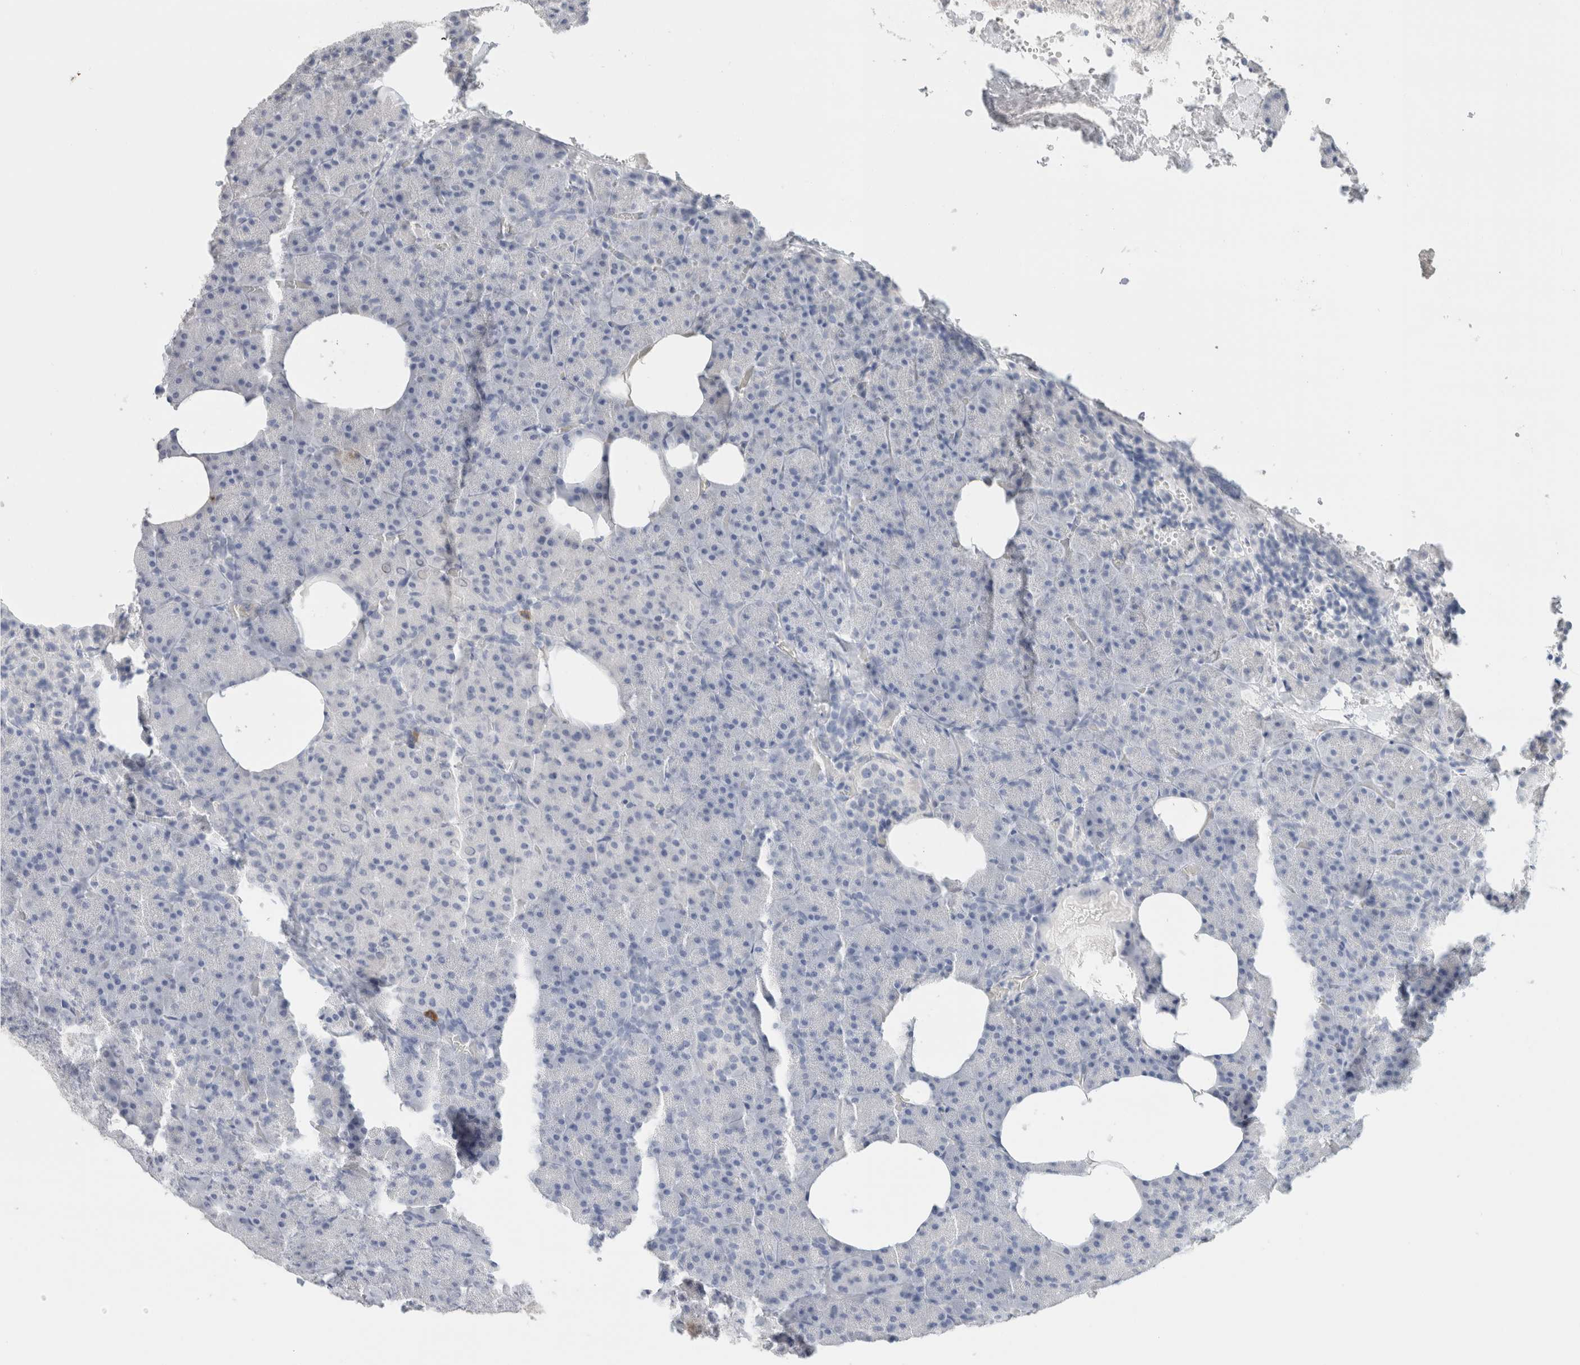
{"staining": {"intensity": "negative", "quantity": "none", "location": "none"}, "tissue": "pancreas", "cell_type": "Exocrine glandular cells", "image_type": "normal", "snomed": [{"axis": "morphology", "description": "Normal tissue, NOS"}, {"axis": "morphology", "description": "Carcinoid, malignant, NOS"}, {"axis": "topography", "description": "Pancreas"}], "caption": "Histopathology image shows no significant protein expression in exocrine glandular cells of benign pancreas.", "gene": "CD80", "patient": {"sex": "female", "age": 35}}